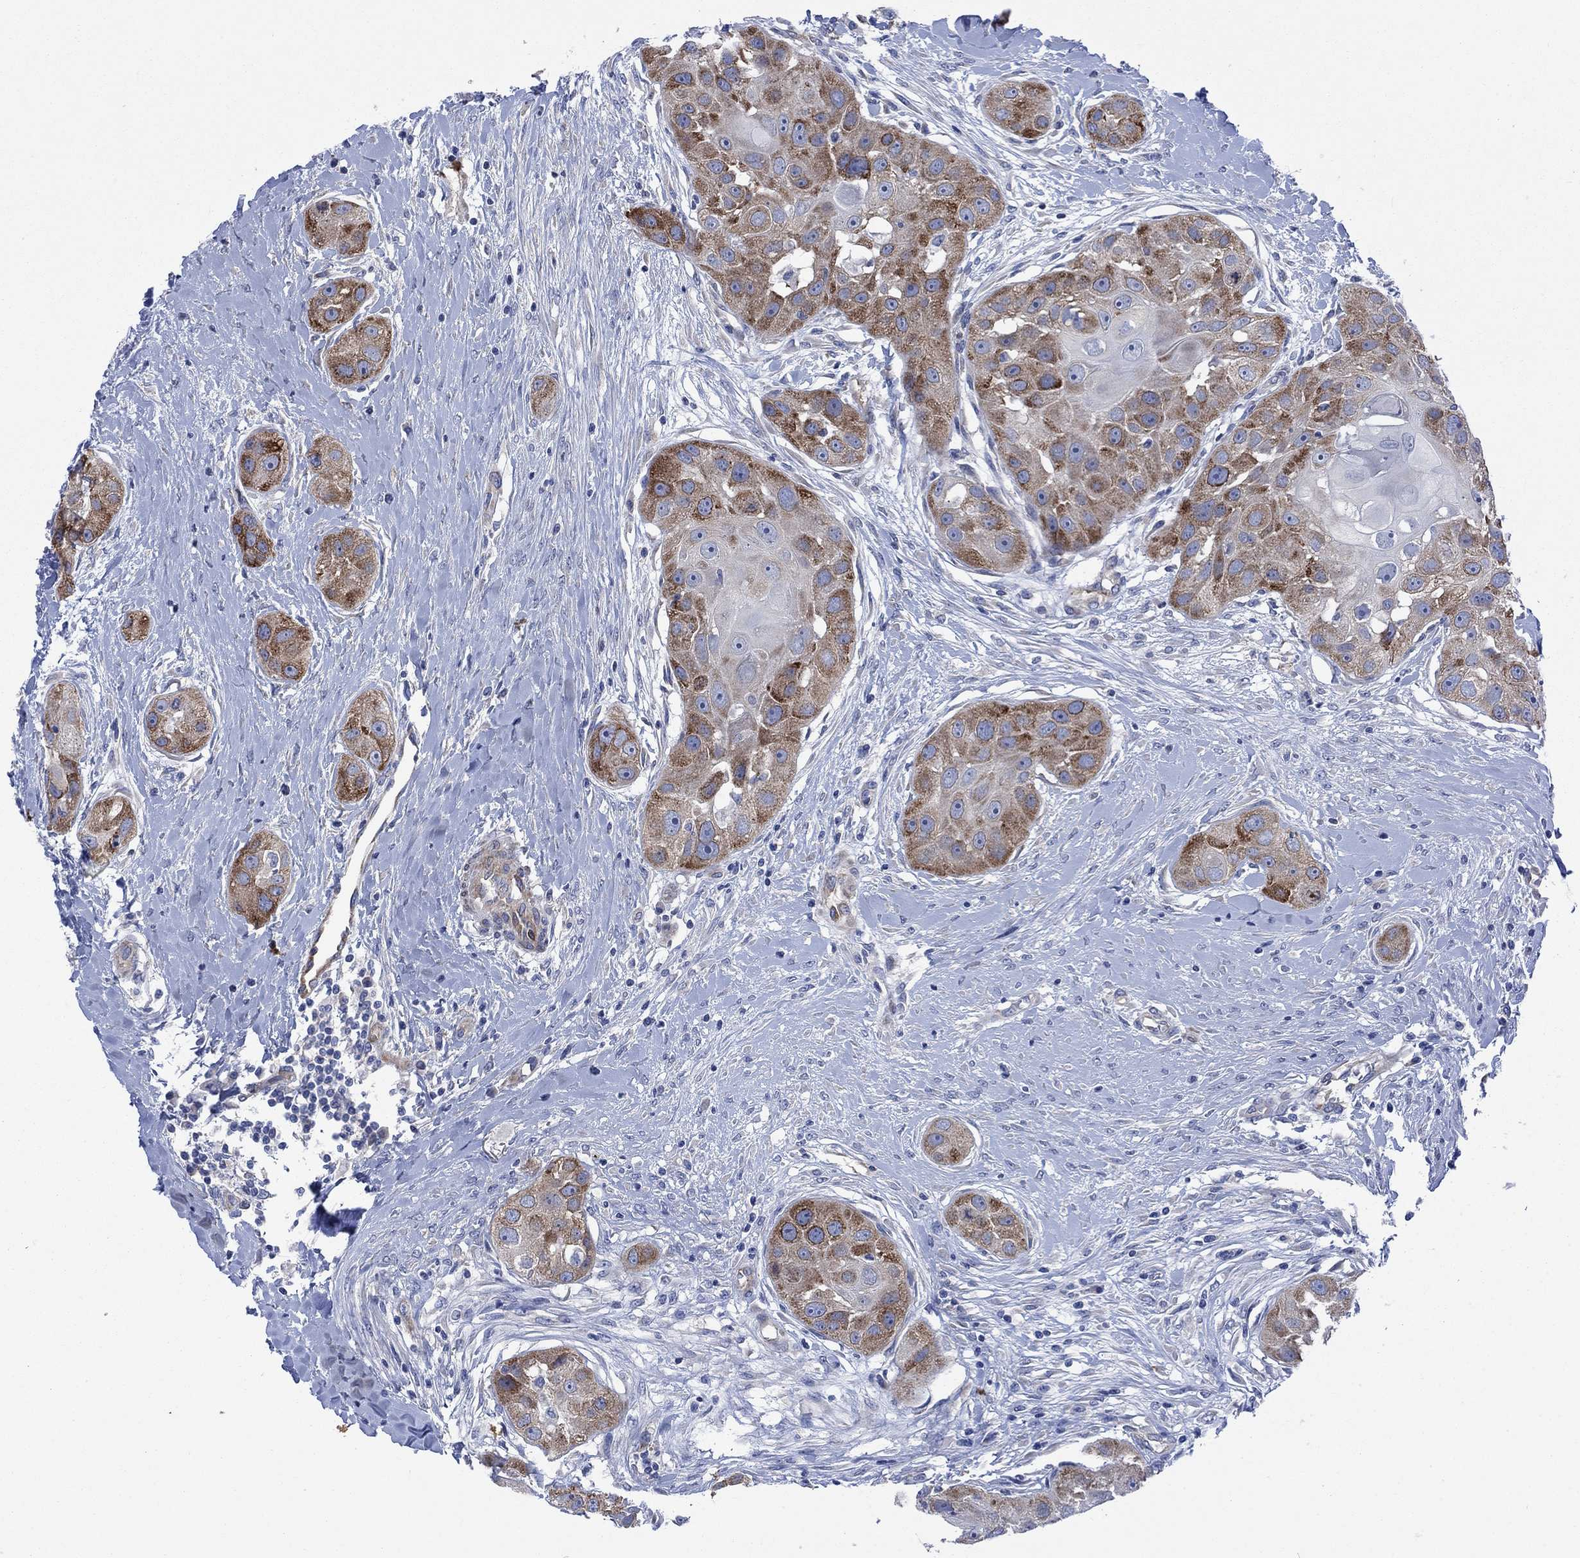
{"staining": {"intensity": "strong", "quantity": "25%-75%", "location": "cytoplasmic/membranous"}, "tissue": "head and neck cancer", "cell_type": "Tumor cells", "image_type": "cancer", "snomed": [{"axis": "morphology", "description": "Normal tissue, NOS"}, {"axis": "morphology", "description": "Squamous cell carcinoma, NOS"}, {"axis": "topography", "description": "Skeletal muscle"}, {"axis": "topography", "description": "Head-Neck"}], "caption": "Squamous cell carcinoma (head and neck) stained with DAB (3,3'-diaminobenzidine) IHC demonstrates high levels of strong cytoplasmic/membranous staining in about 25%-75% of tumor cells.", "gene": "FXR1", "patient": {"sex": "male", "age": 51}}